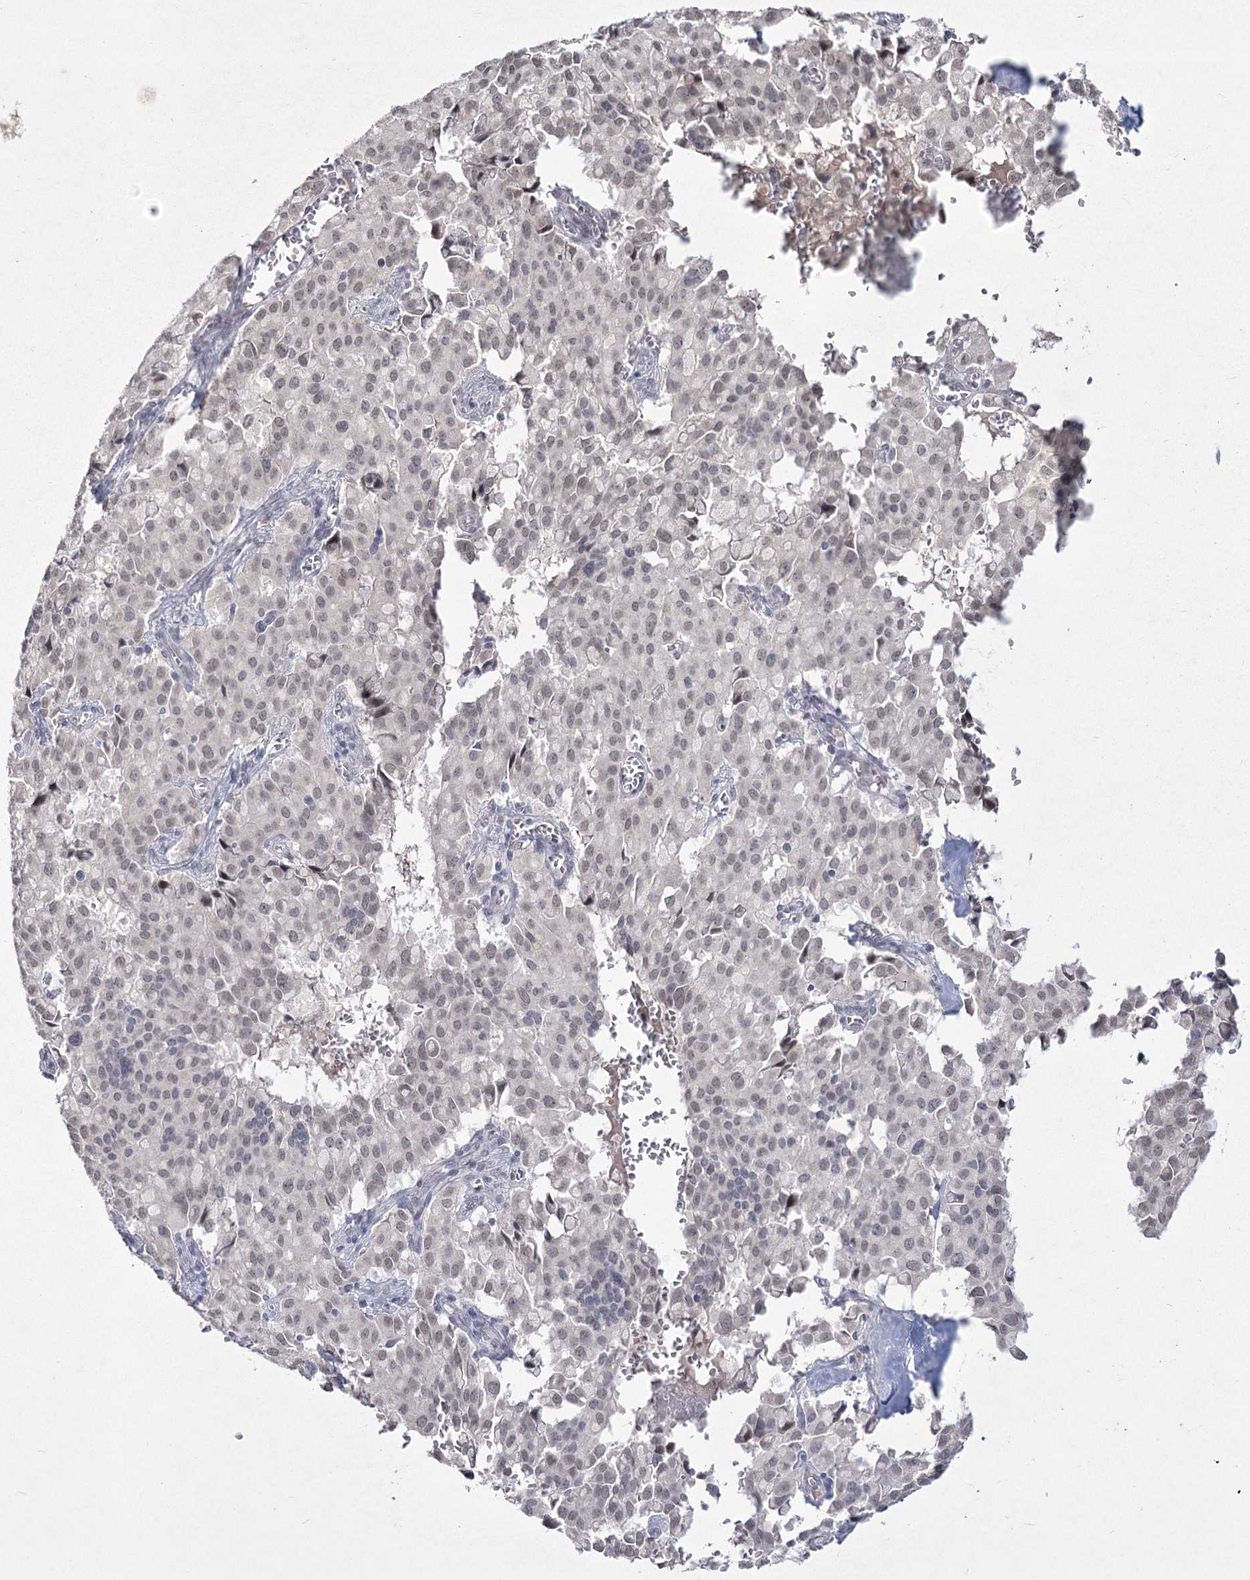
{"staining": {"intensity": "negative", "quantity": "none", "location": "none"}, "tissue": "pancreatic cancer", "cell_type": "Tumor cells", "image_type": "cancer", "snomed": [{"axis": "morphology", "description": "Adenocarcinoma, NOS"}, {"axis": "topography", "description": "Pancreas"}], "caption": "Tumor cells are negative for protein expression in human pancreatic cancer.", "gene": "LY6G5C", "patient": {"sex": "male", "age": 65}}